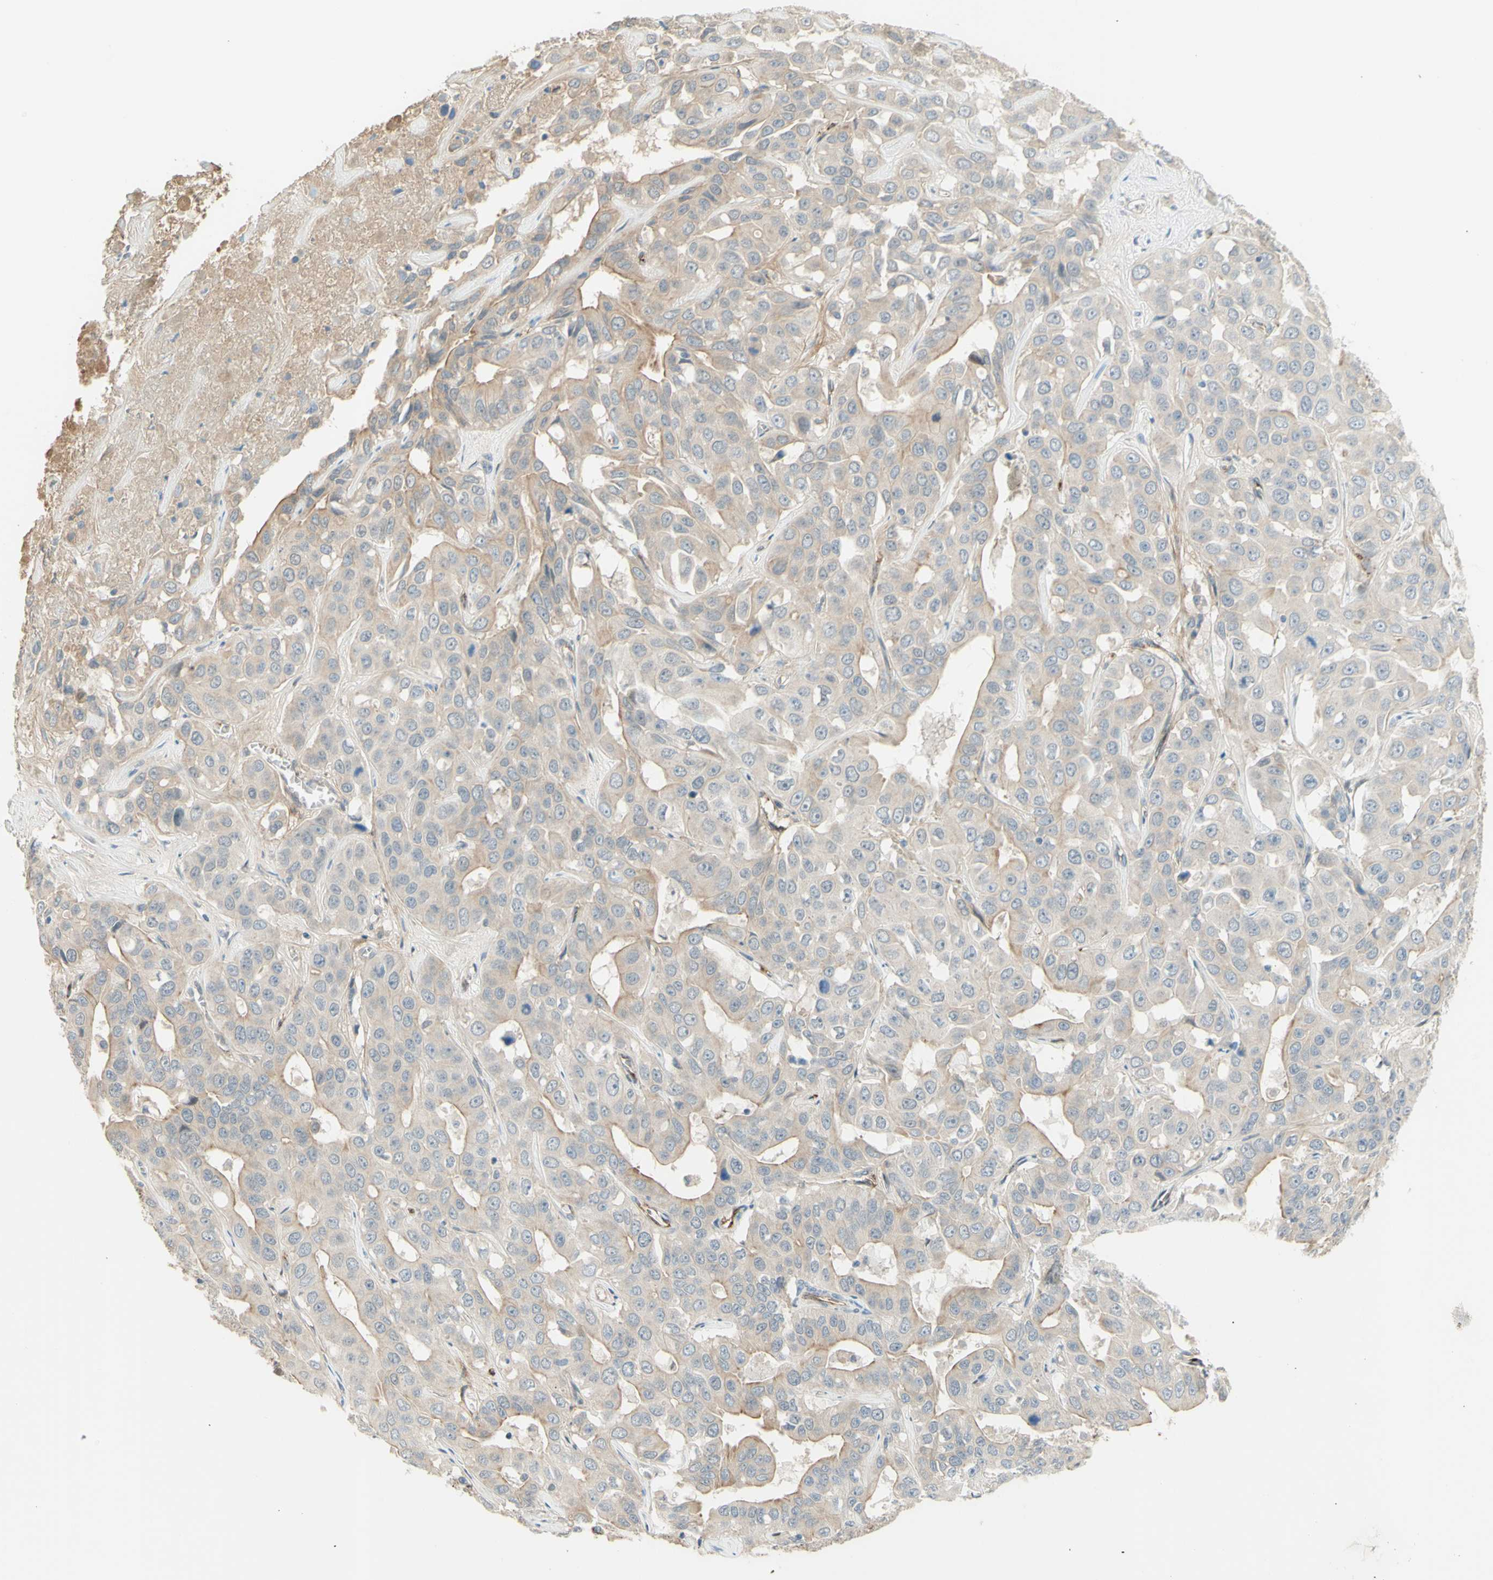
{"staining": {"intensity": "weak", "quantity": "25%-75%", "location": "cytoplasmic/membranous"}, "tissue": "liver cancer", "cell_type": "Tumor cells", "image_type": "cancer", "snomed": [{"axis": "morphology", "description": "Cholangiocarcinoma"}, {"axis": "topography", "description": "Liver"}], "caption": "An IHC photomicrograph of tumor tissue is shown. Protein staining in brown highlights weak cytoplasmic/membranous positivity in cholangiocarcinoma (liver) within tumor cells. (brown staining indicates protein expression, while blue staining denotes nuclei).", "gene": "ANGPT2", "patient": {"sex": "female", "age": 52}}